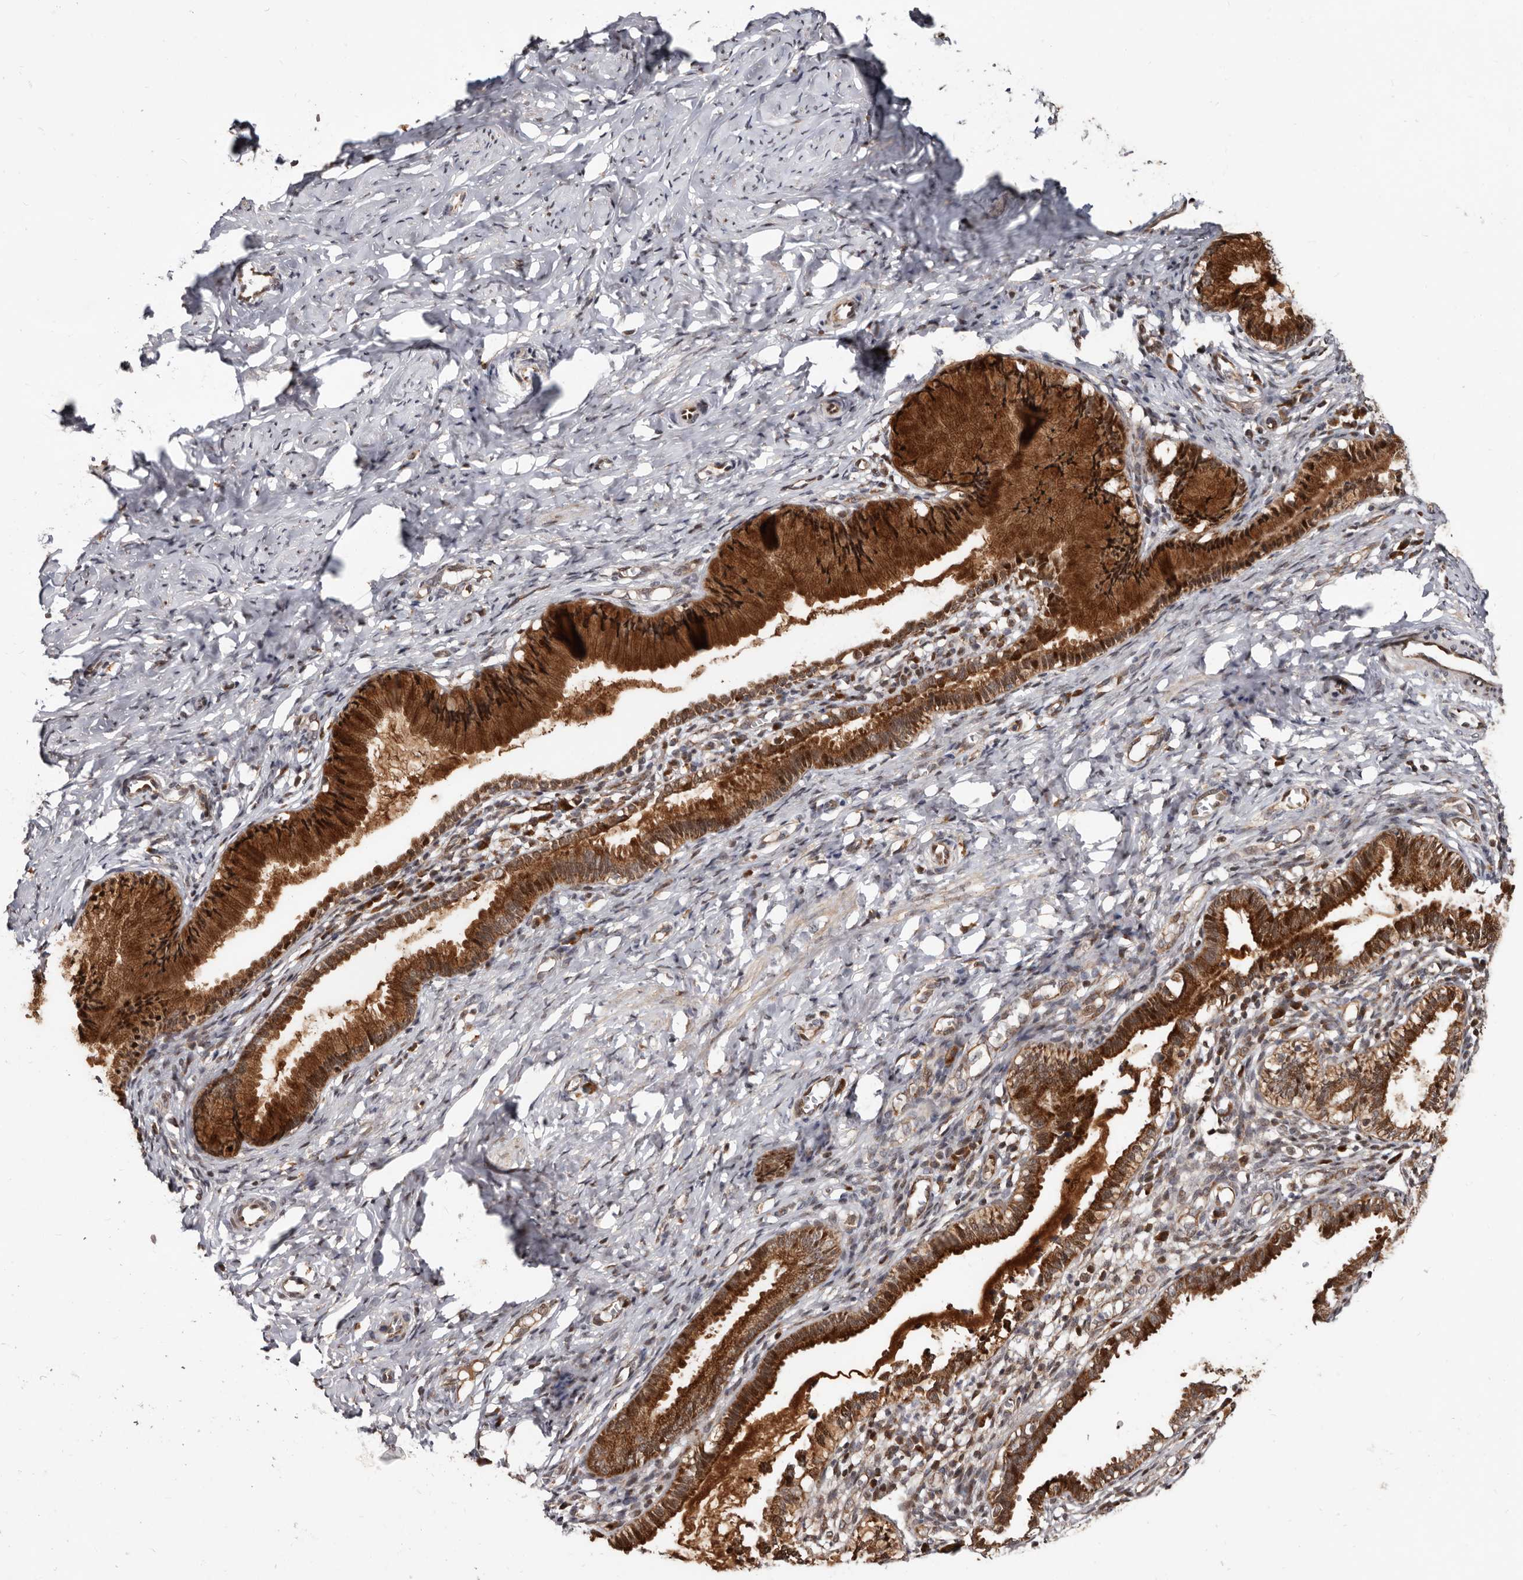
{"staining": {"intensity": "strong", "quantity": ">75%", "location": "cytoplasmic/membranous"}, "tissue": "cervix", "cell_type": "Glandular cells", "image_type": "normal", "snomed": [{"axis": "morphology", "description": "Normal tissue, NOS"}, {"axis": "topography", "description": "Cervix"}], "caption": "Protein expression analysis of unremarkable cervix reveals strong cytoplasmic/membranous staining in about >75% of glandular cells. (Brightfield microscopy of DAB IHC at high magnification).", "gene": "WEE2", "patient": {"sex": "female", "age": 27}}